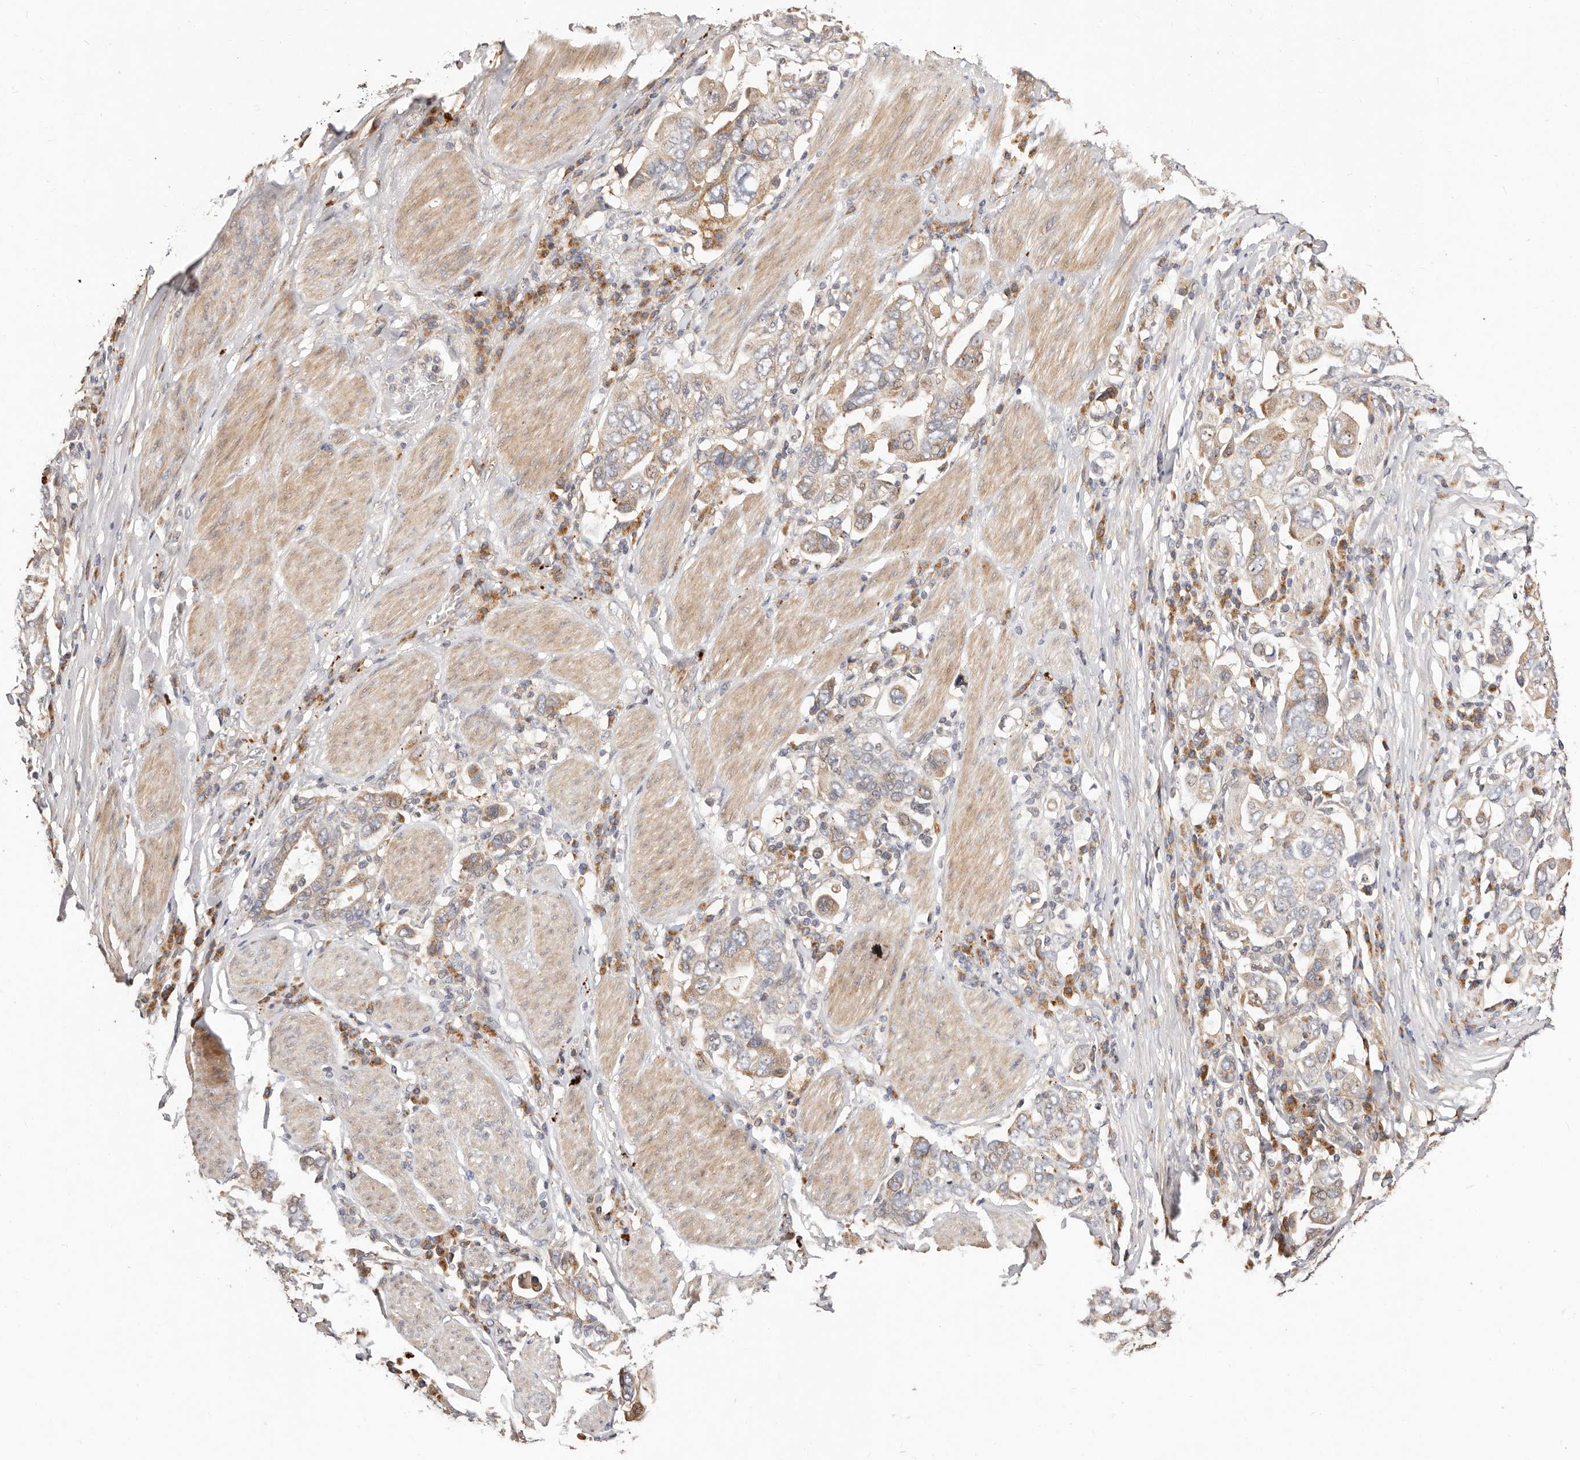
{"staining": {"intensity": "moderate", "quantity": "25%-75%", "location": "cytoplasmic/membranous"}, "tissue": "stomach cancer", "cell_type": "Tumor cells", "image_type": "cancer", "snomed": [{"axis": "morphology", "description": "Adenocarcinoma, NOS"}, {"axis": "topography", "description": "Stomach, upper"}], "caption": "Immunohistochemical staining of human adenocarcinoma (stomach) demonstrates medium levels of moderate cytoplasmic/membranous protein positivity in approximately 25%-75% of tumor cells. (DAB IHC with brightfield microscopy, high magnification).", "gene": "USP33", "patient": {"sex": "male", "age": 62}}